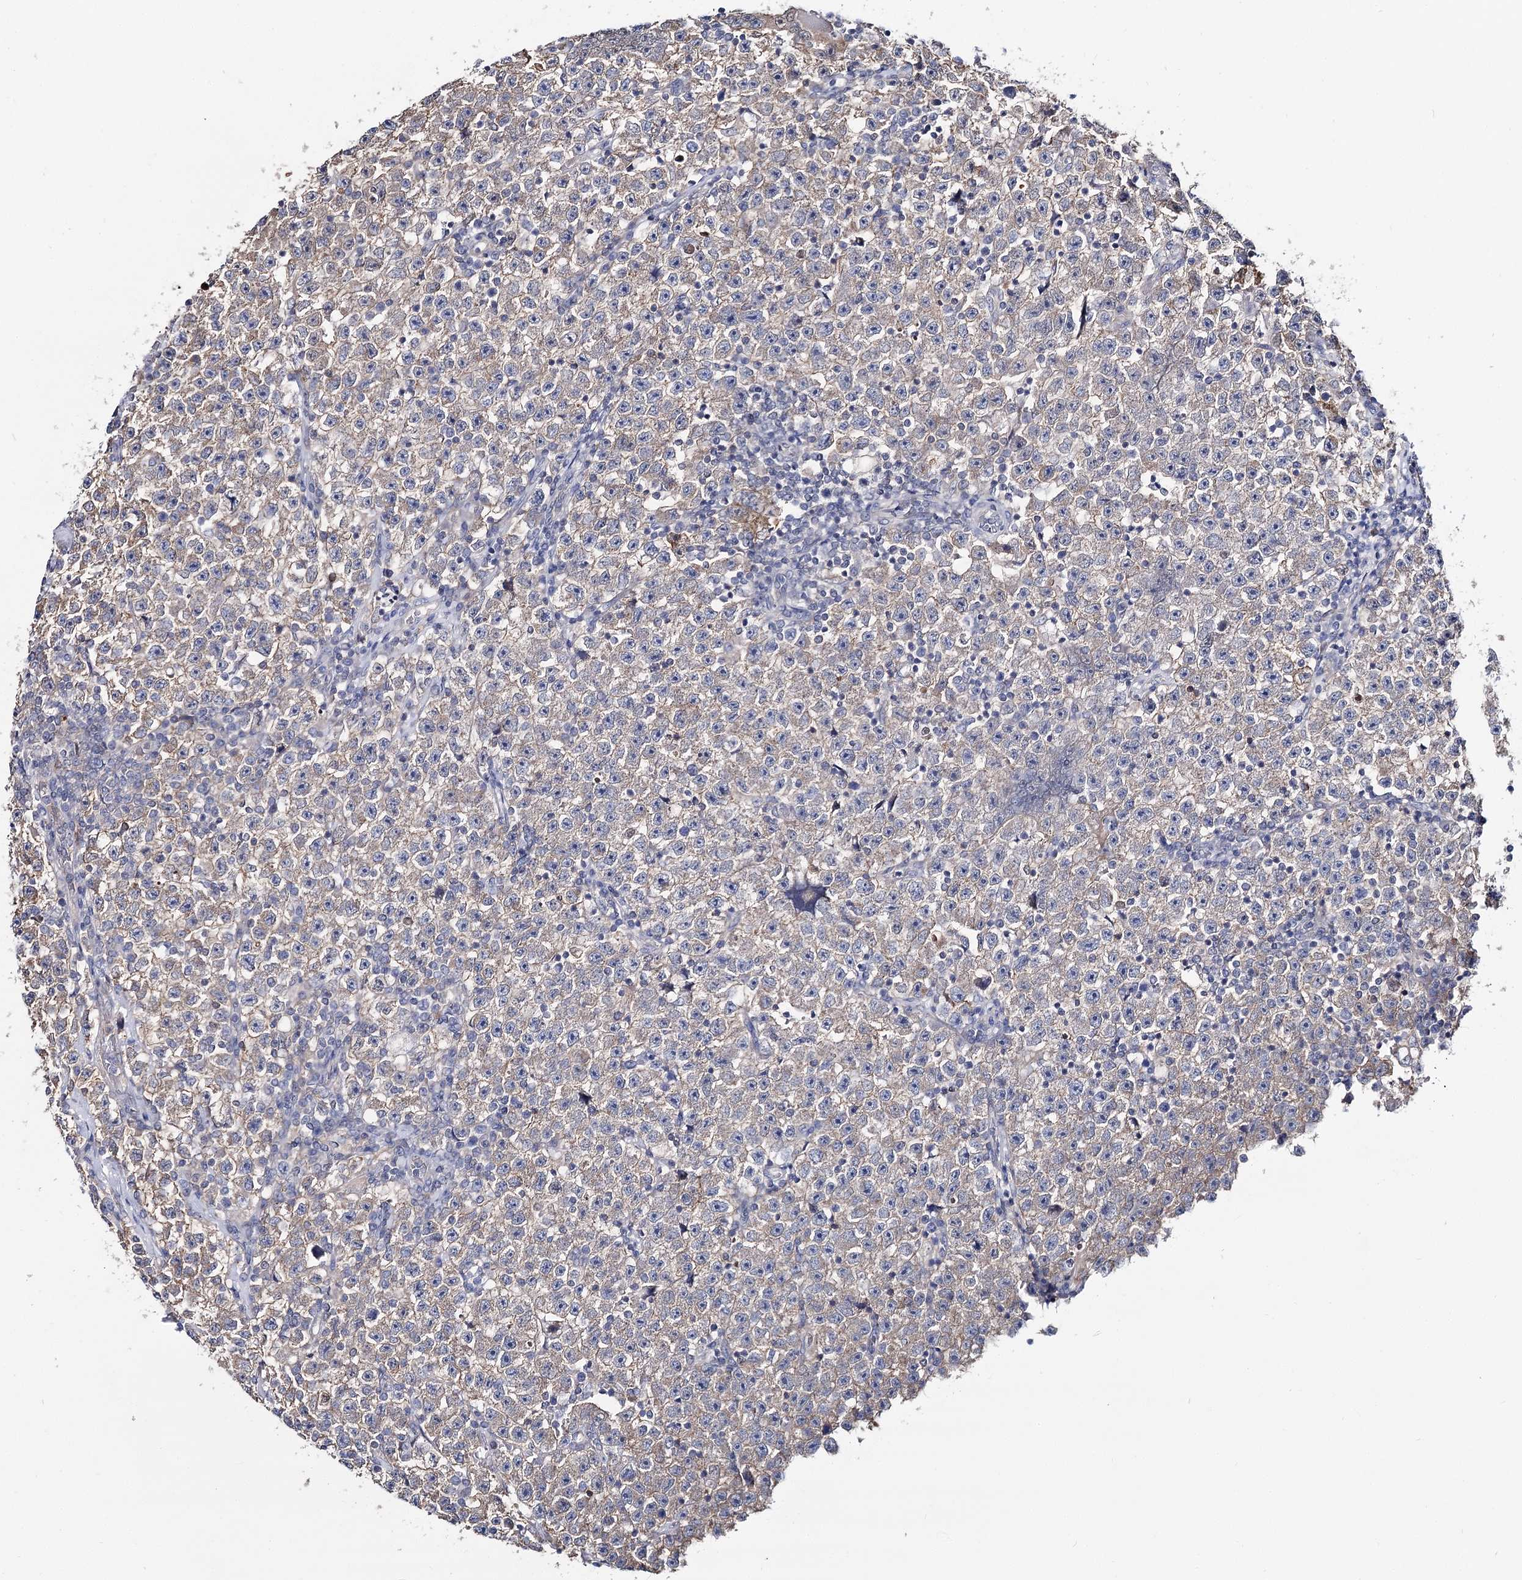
{"staining": {"intensity": "negative", "quantity": "none", "location": "none"}, "tissue": "testis cancer", "cell_type": "Tumor cells", "image_type": "cancer", "snomed": [{"axis": "morphology", "description": "Seminoma, NOS"}, {"axis": "topography", "description": "Testis"}], "caption": "High magnification brightfield microscopy of testis cancer (seminoma) stained with DAB (brown) and counterstained with hematoxylin (blue): tumor cells show no significant positivity.", "gene": "UGP2", "patient": {"sex": "male", "age": 22}}